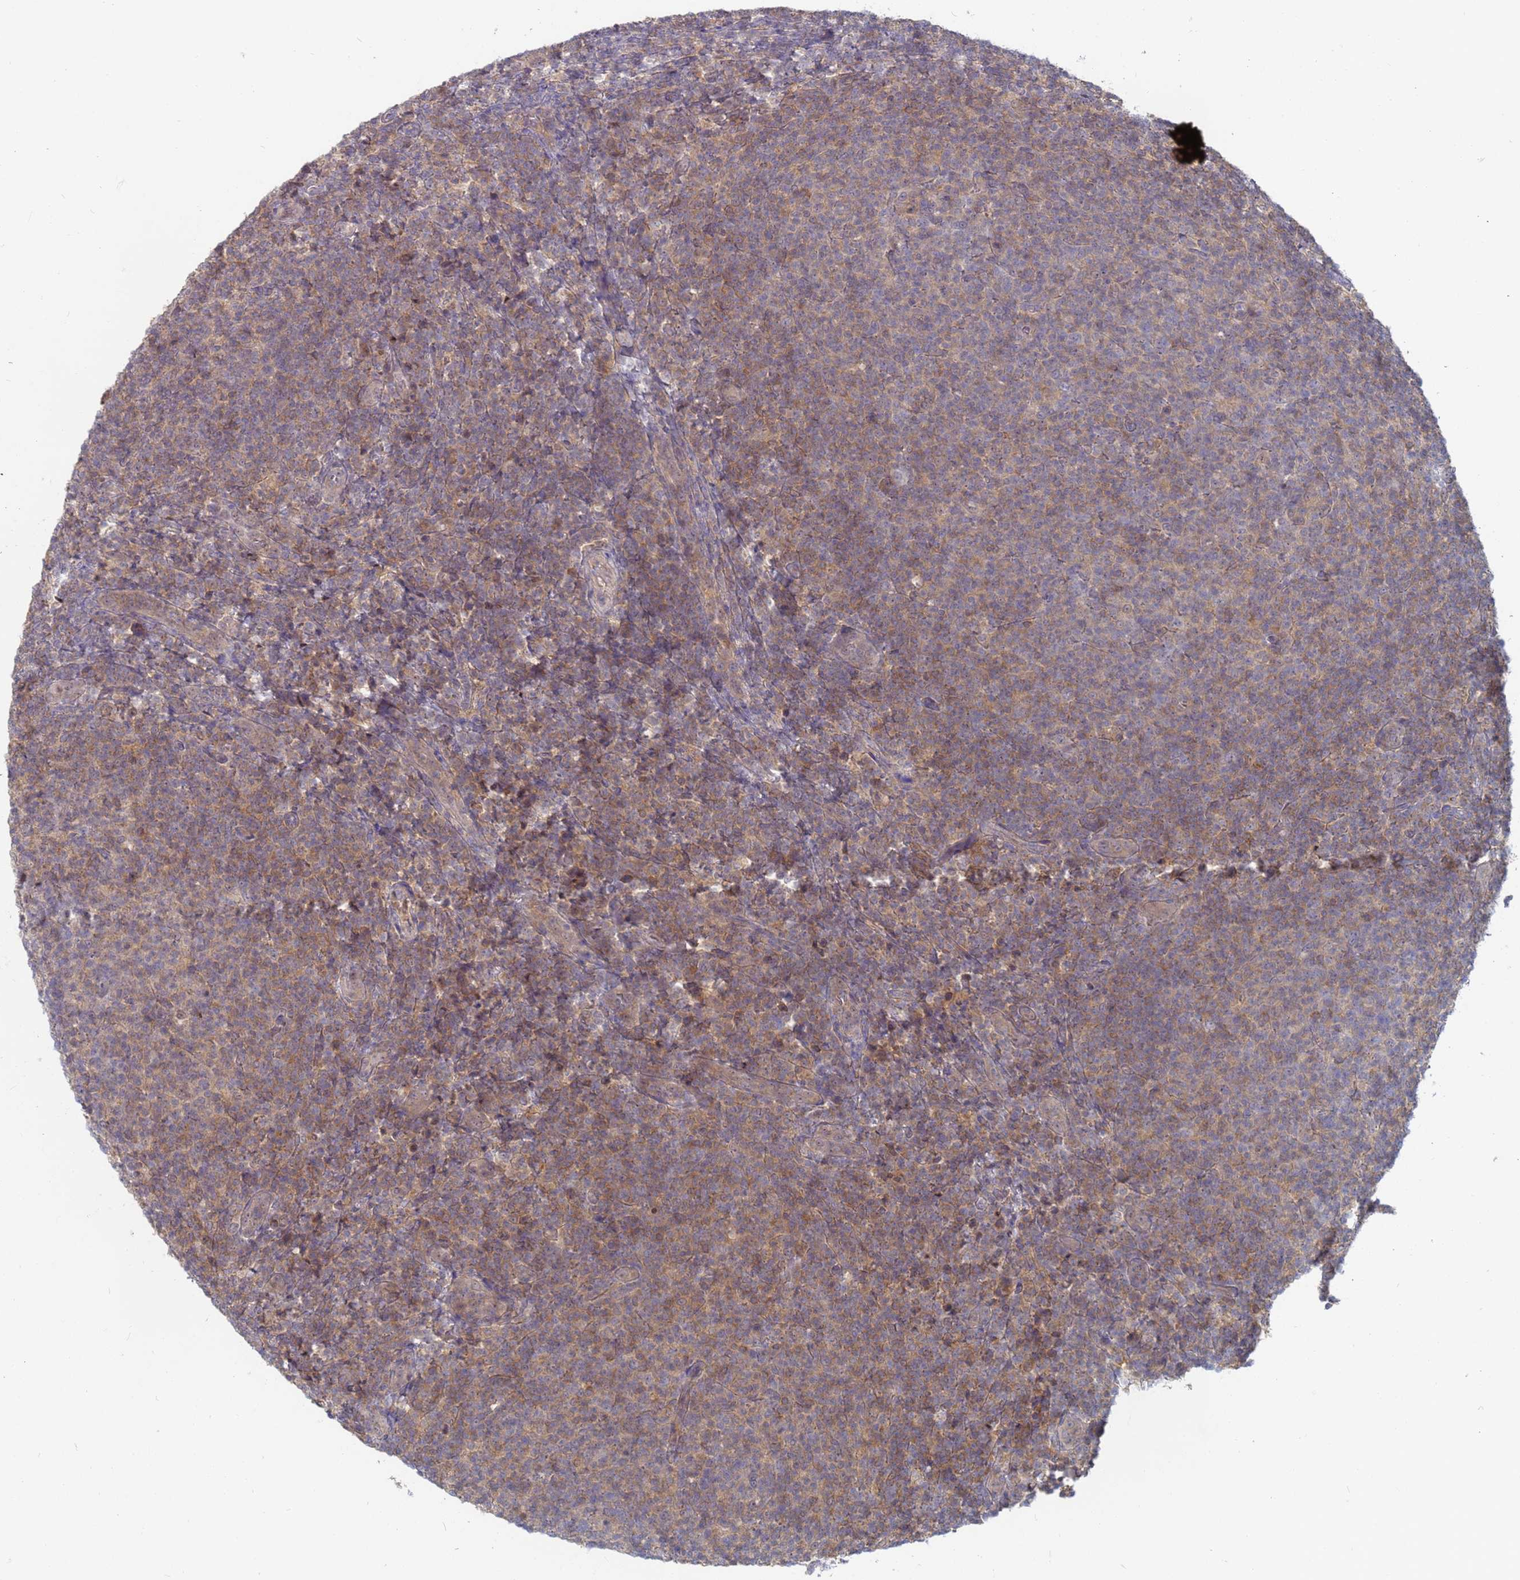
{"staining": {"intensity": "weak", "quantity": ">75%", "location": "cytoplasmic/membranous"}, "tissue": "lymphoma", "cell_type": "Tumor cells", "image_type": "cancer", "snomed": [{"axis": "morphology", "description": "Malignant lymphoma, non-Hodgkin's type, Low grade"}, {"axis": "topography", "description": "Lymph node"}], "caption": "This is an image of immunohistochemistry staining of malignant lymphoma, non-Hodgkin's type (low-grade), which shows weak staining in the cytoplasmic/membranous of tumor cells.", "gene": "SHARPIN", "patient": {"sex": "male", "age": 66}}